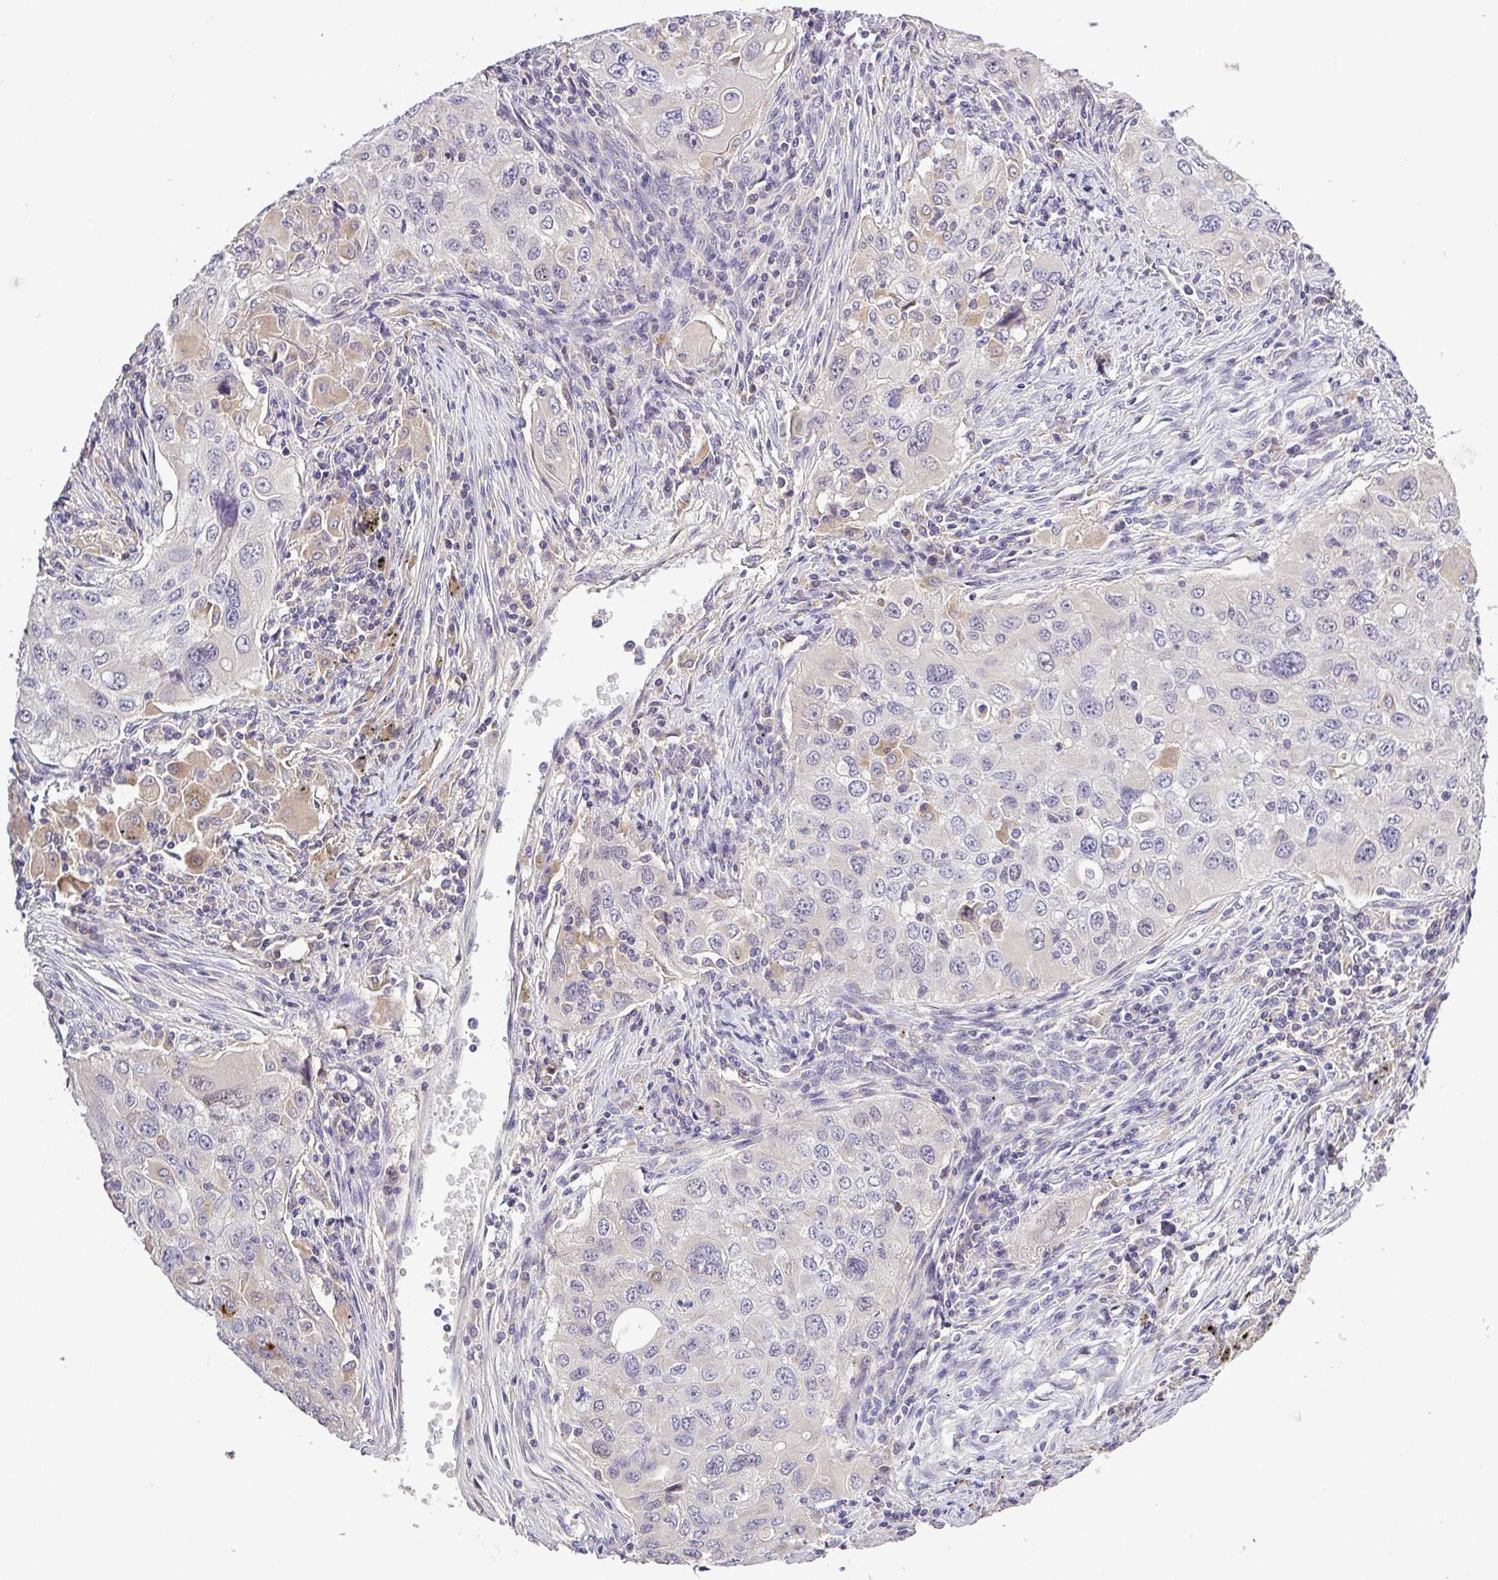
{"staining": {"intensity": "negative", "quantity": "none", "location": "none"}, "tissue": "lung cancer", "cell_type": "Tumor cells", "image_type": "cancer", "snomed": [{"axis": "morphology", "description": "Adenocarcinoma, NOS"}, {"axis": "morphology", "description": "Adenocarcinoma, metastatic, NOS"}, {"axis": "topography", "description": "Lymph node"}, {"axis": "topography", "description": "Lung"}], "caption": "Immunohistochemistry micrograph of neoplastic tissue: human lung cancer stained with DAB (3,3'-diaminobenzidine) exhibits no significant protein expression in tumor cells. (DAB immunohistochemistry (IHC) with hematoxylin counter stain).", "gene": "SFTPB", "patient": {"sex": "female", "age": 42}}